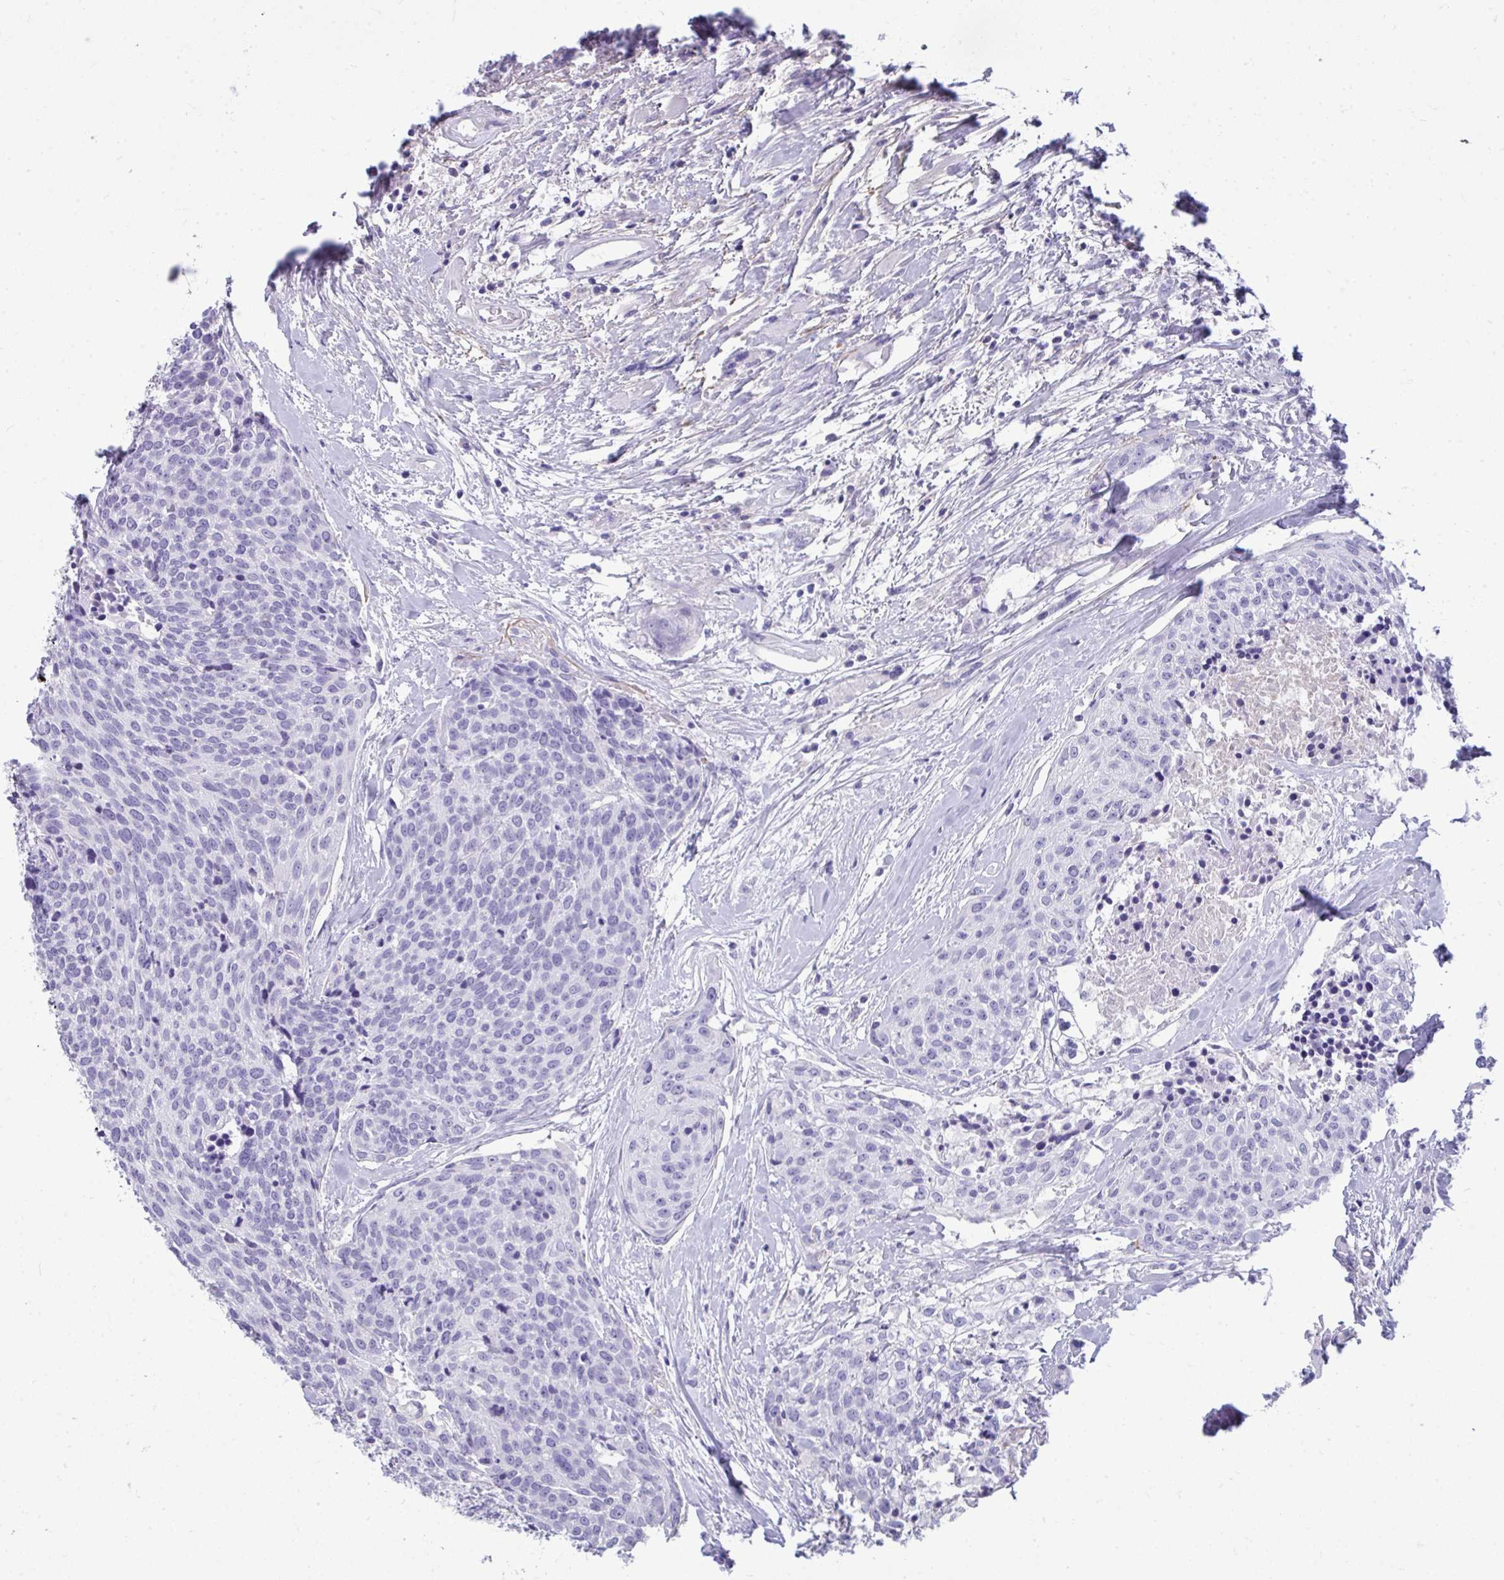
{"staining": {"intensity": "negative", "quantity": "none", "location": "none"}, "tissue": "head and neck cancer", "cell_type": "Tumor cells", "image_type": "cancer", "snomed": [{"axis": "morphology", "description": "Squamous cell carcinoma, NOS"}, {"axis": "topography", "description": "Oral tissue"}, {"axis": "topography", "description": "Head-Neck"}], "caption": "Squamous cell carcinoma (head and neck) was stained to show a protein in brown. There is no significant expression in tumor cells.", "gene": "PIGZ", "patient": {"sex": "male", "age": 64}}